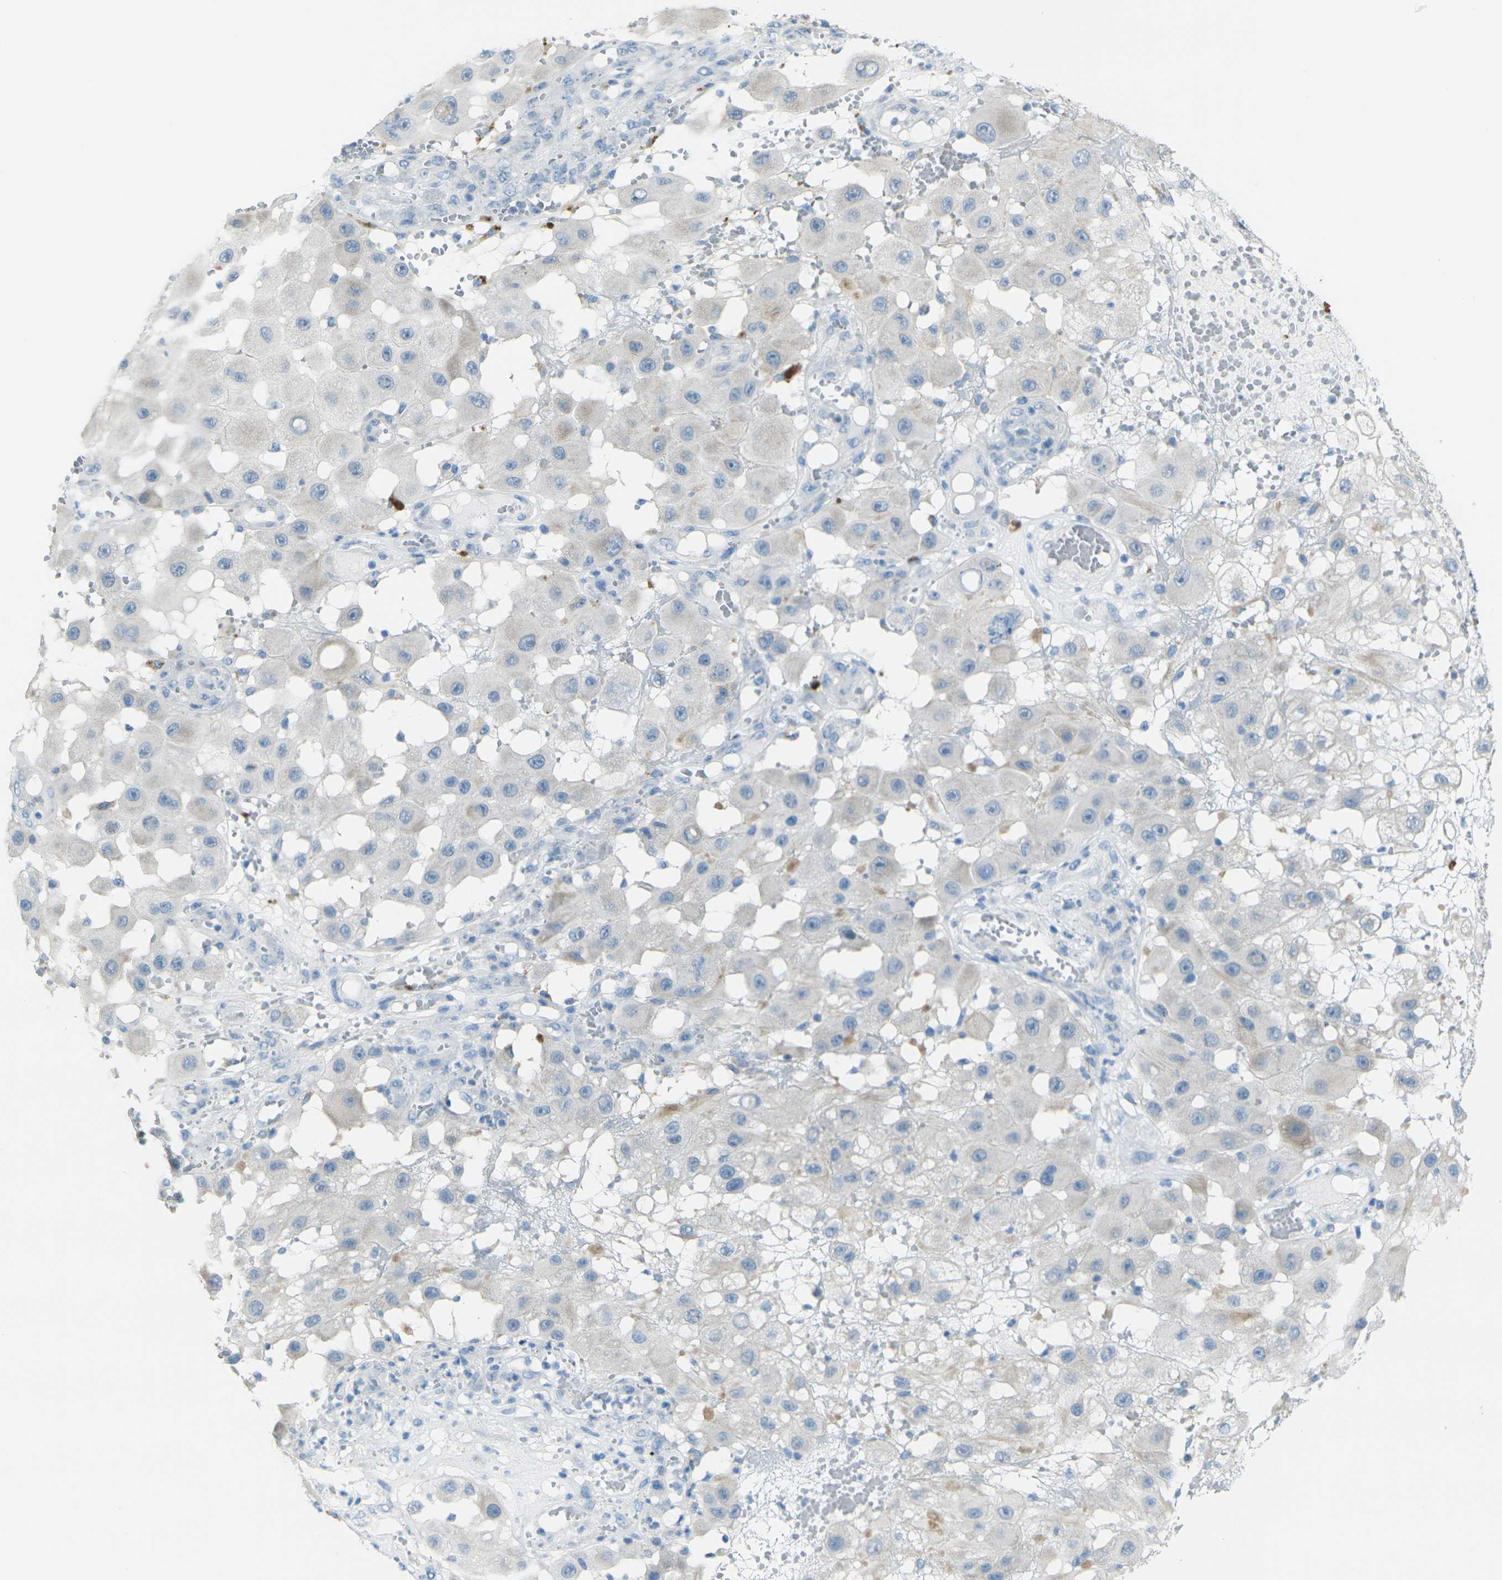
{"staining": {"intensity": "negative", "quantity": "none", "location": "none"}, "tissue": "melanoma", "cell_type": "Tumor cells", "image_type": "cancer", "snomed": [{"axis": "morphology", "description": "Malignant melanoma, NOS"}, {"axis": "topography", "description": "Skin"}], "caption": "Immunohistochemical staining of human melanoma reveals no significant expression in tumor cells.", "gene": "ANKRD46", "patient": {"sex": "female", "age": 81}}